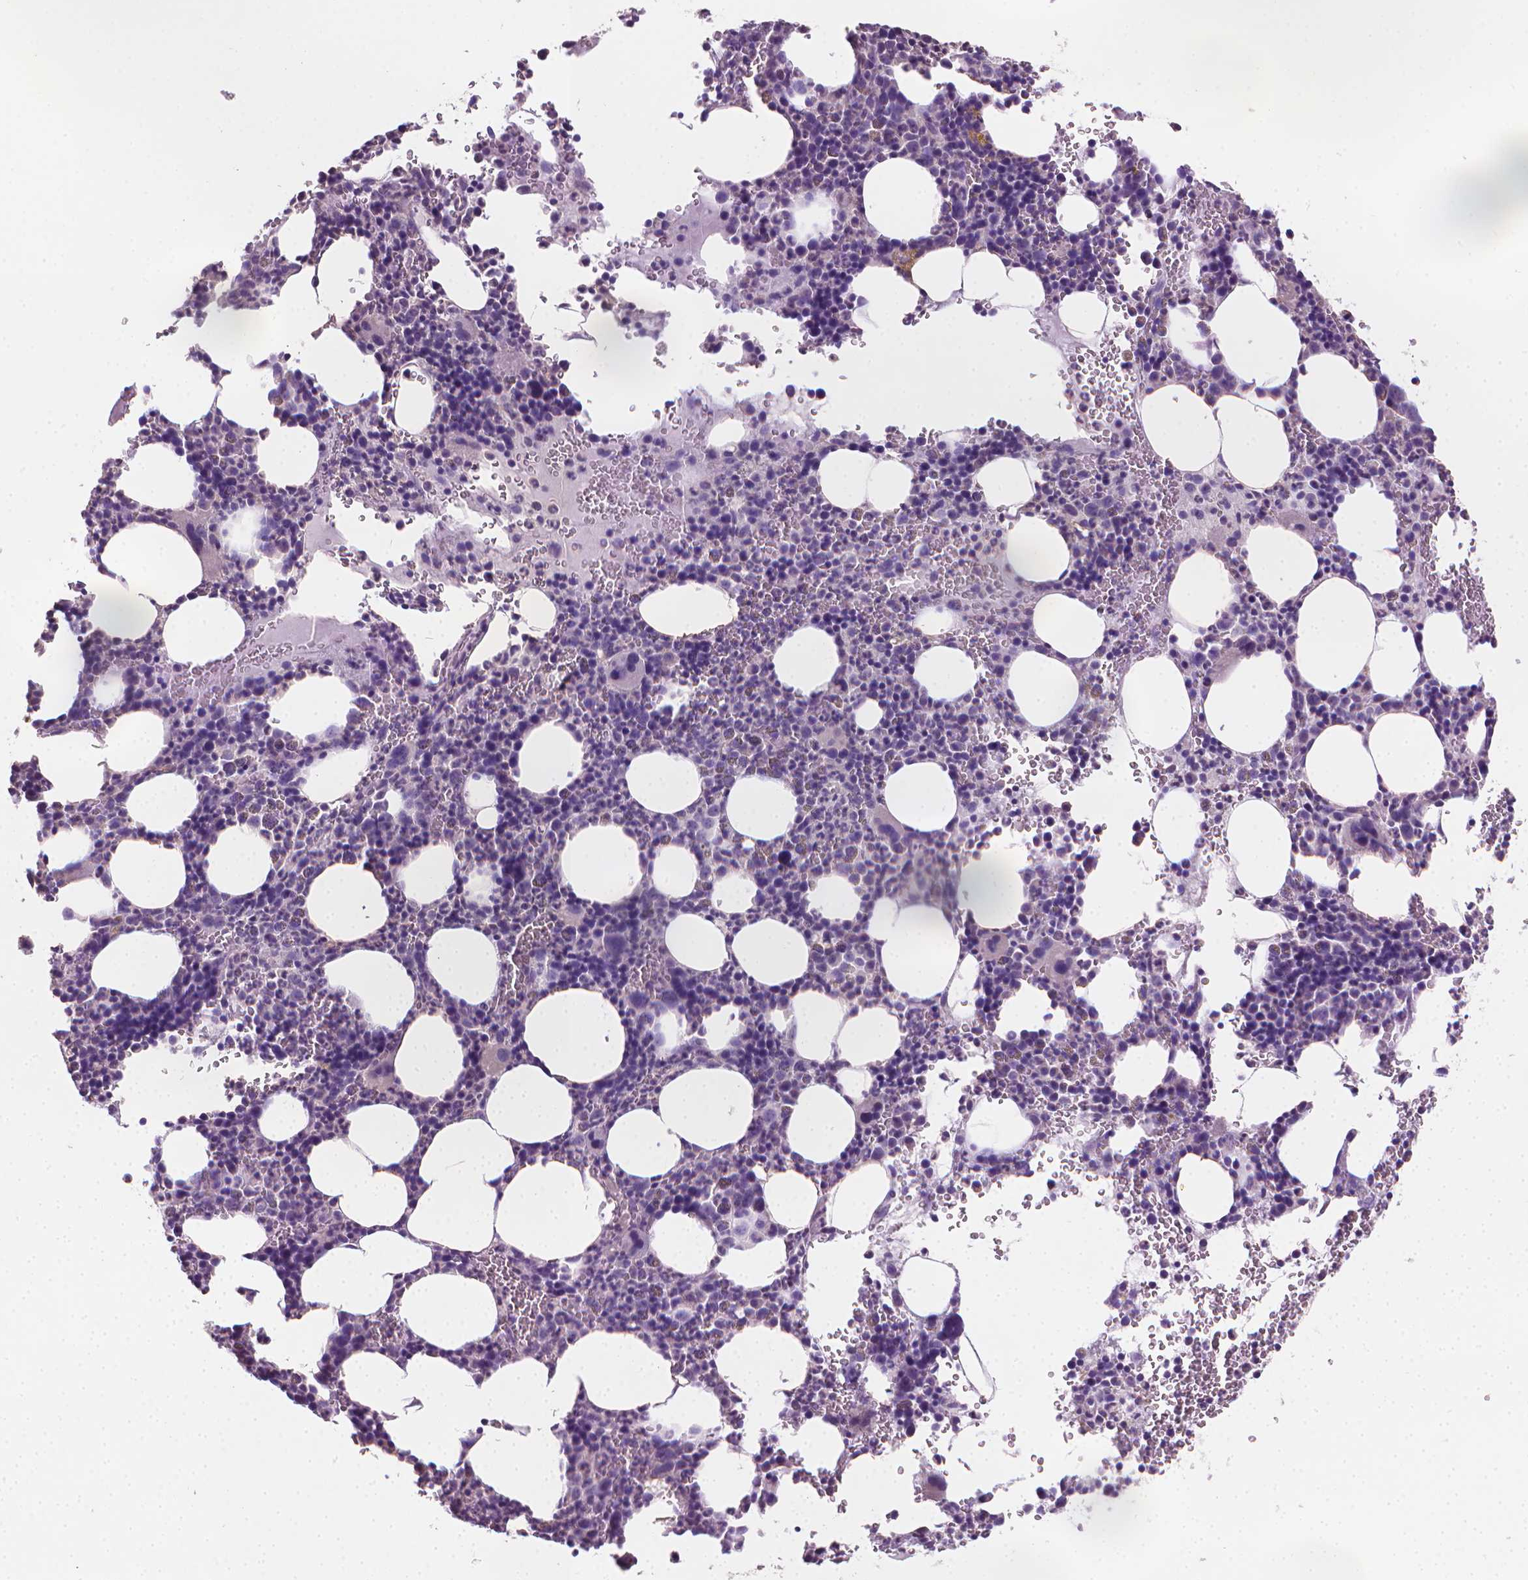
{"staining": {"intensity": "negative", "quantity": "none", "location": "none"}, "tissue": "bone marrow", "cell_type": "Hematopoietic cells", "image_type": "normal", "snomed": [{"axis": "morphology", "description": "Normal tissue, NOS"}, {"axis": "topography", "description": "Bone marrow"}], "caption": "A histopathology image of bone marrow stained for a protein demonstrates no brown staining in hematopoietic cells. Nuclei are stained in blue.", "gene": "CATIP", "patient": {"sex": "male", "age": 63}}